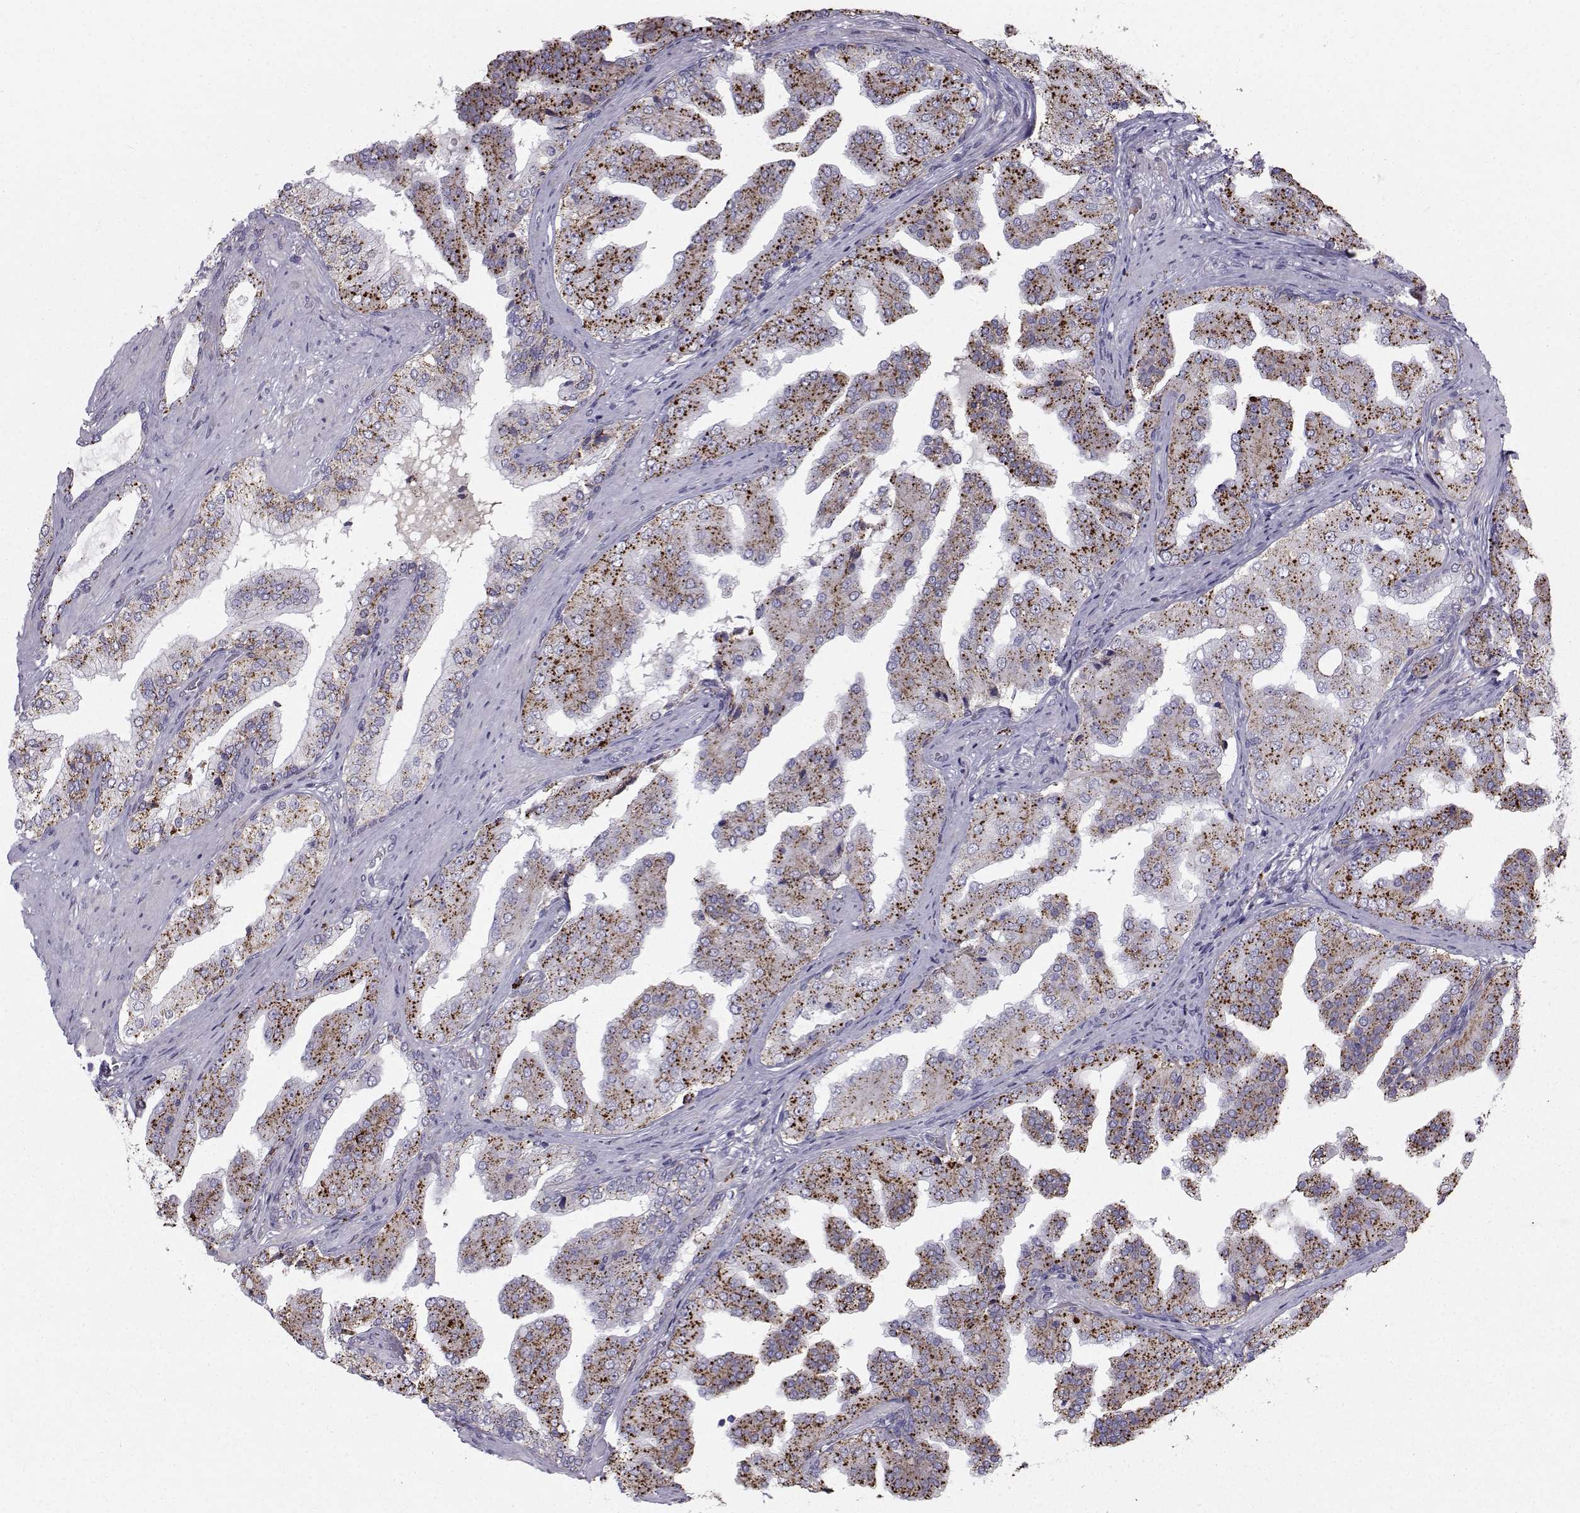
{"staining": {"intensity": "moderate", "quantity": ">75%", "location": "cytoplasmic/membranous"}, "tissue": "prostate cancer", "cell_type": "Tumor cells", "image_type": "cancer", "snomed": [{"axis": "morphology", "description": "Adenocarcinoma, Low grade"}, {"axis": "topography", "description": "Prostate and seminal vesicle, NOS"}], "caption": "IHC image of human low-grade adenocarcinoma (prostate) stained for a protein (brown), which shows medium levels of moderate cytoplasmic/membranous staining in approximately >75% of tumor cells.", "gene": "CALCR", "patient": {"sex": "male", "age": 61}}